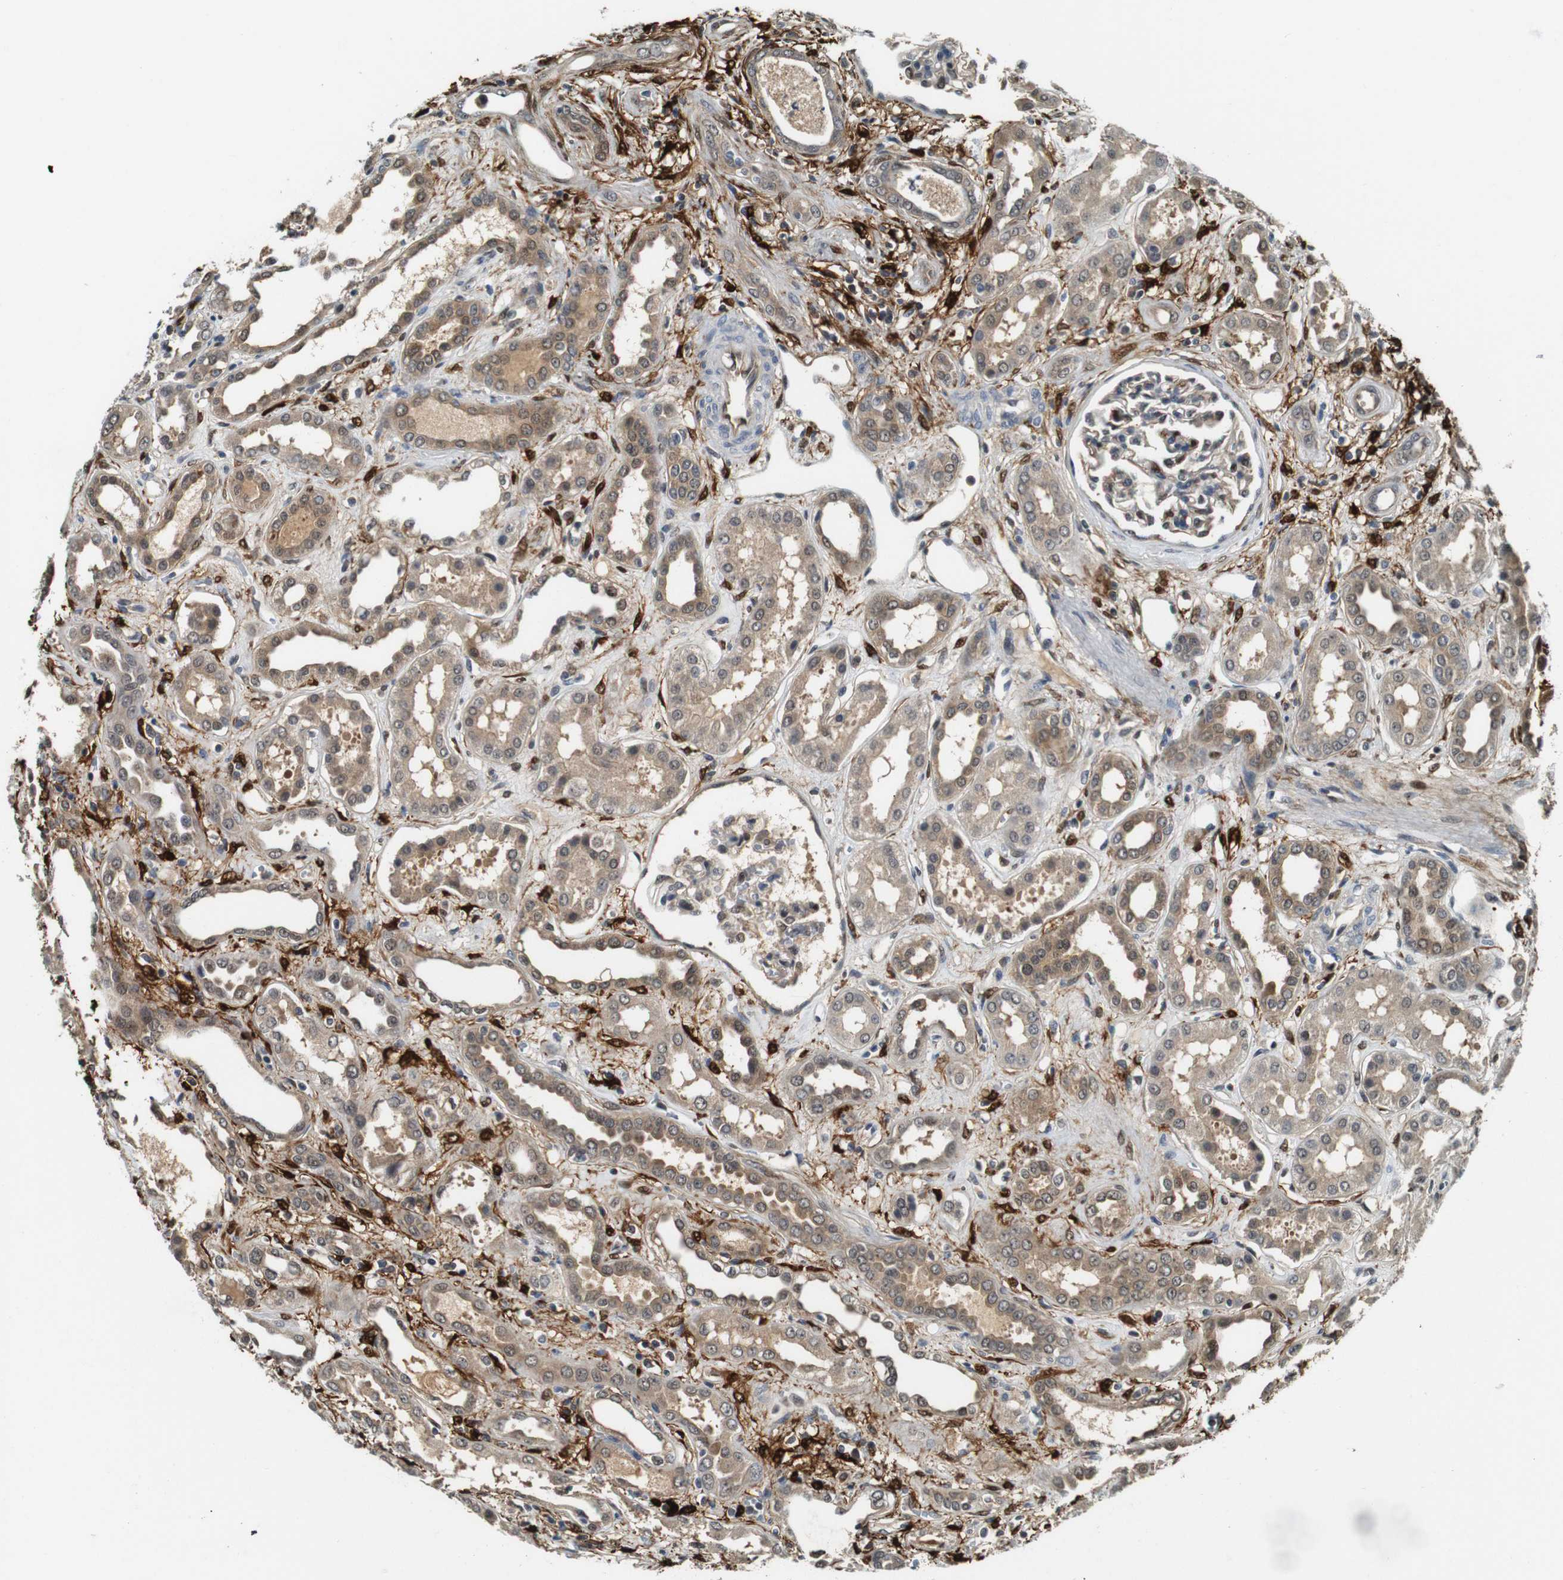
{"staining": {"intensity": "weak", "quantity": "25%-75%", "location": "cytoplasmic/membranous,nuclear"}, "tissue": "kidney", "cell_type": "Cells in glomeruli", "image_type": "normal", "snomed": [{"axis": "morphology", "description": "Normal tissue, NOS"}, {"axis": "topography", "description": "Kidney"}], "caption": "Immunohistochemistry (IHC) of unremarkable kidney reveals low levels of weak cytoplasmic/membranous,nuclear staining in about 25%-75% of cells in glomeruli. (DAB (3,3'-diaminobenzidine) = brown stain, brightfield microscopy at high magnification).", "gene": "LXN", "patient": {"sex": "male", "age": 59}}